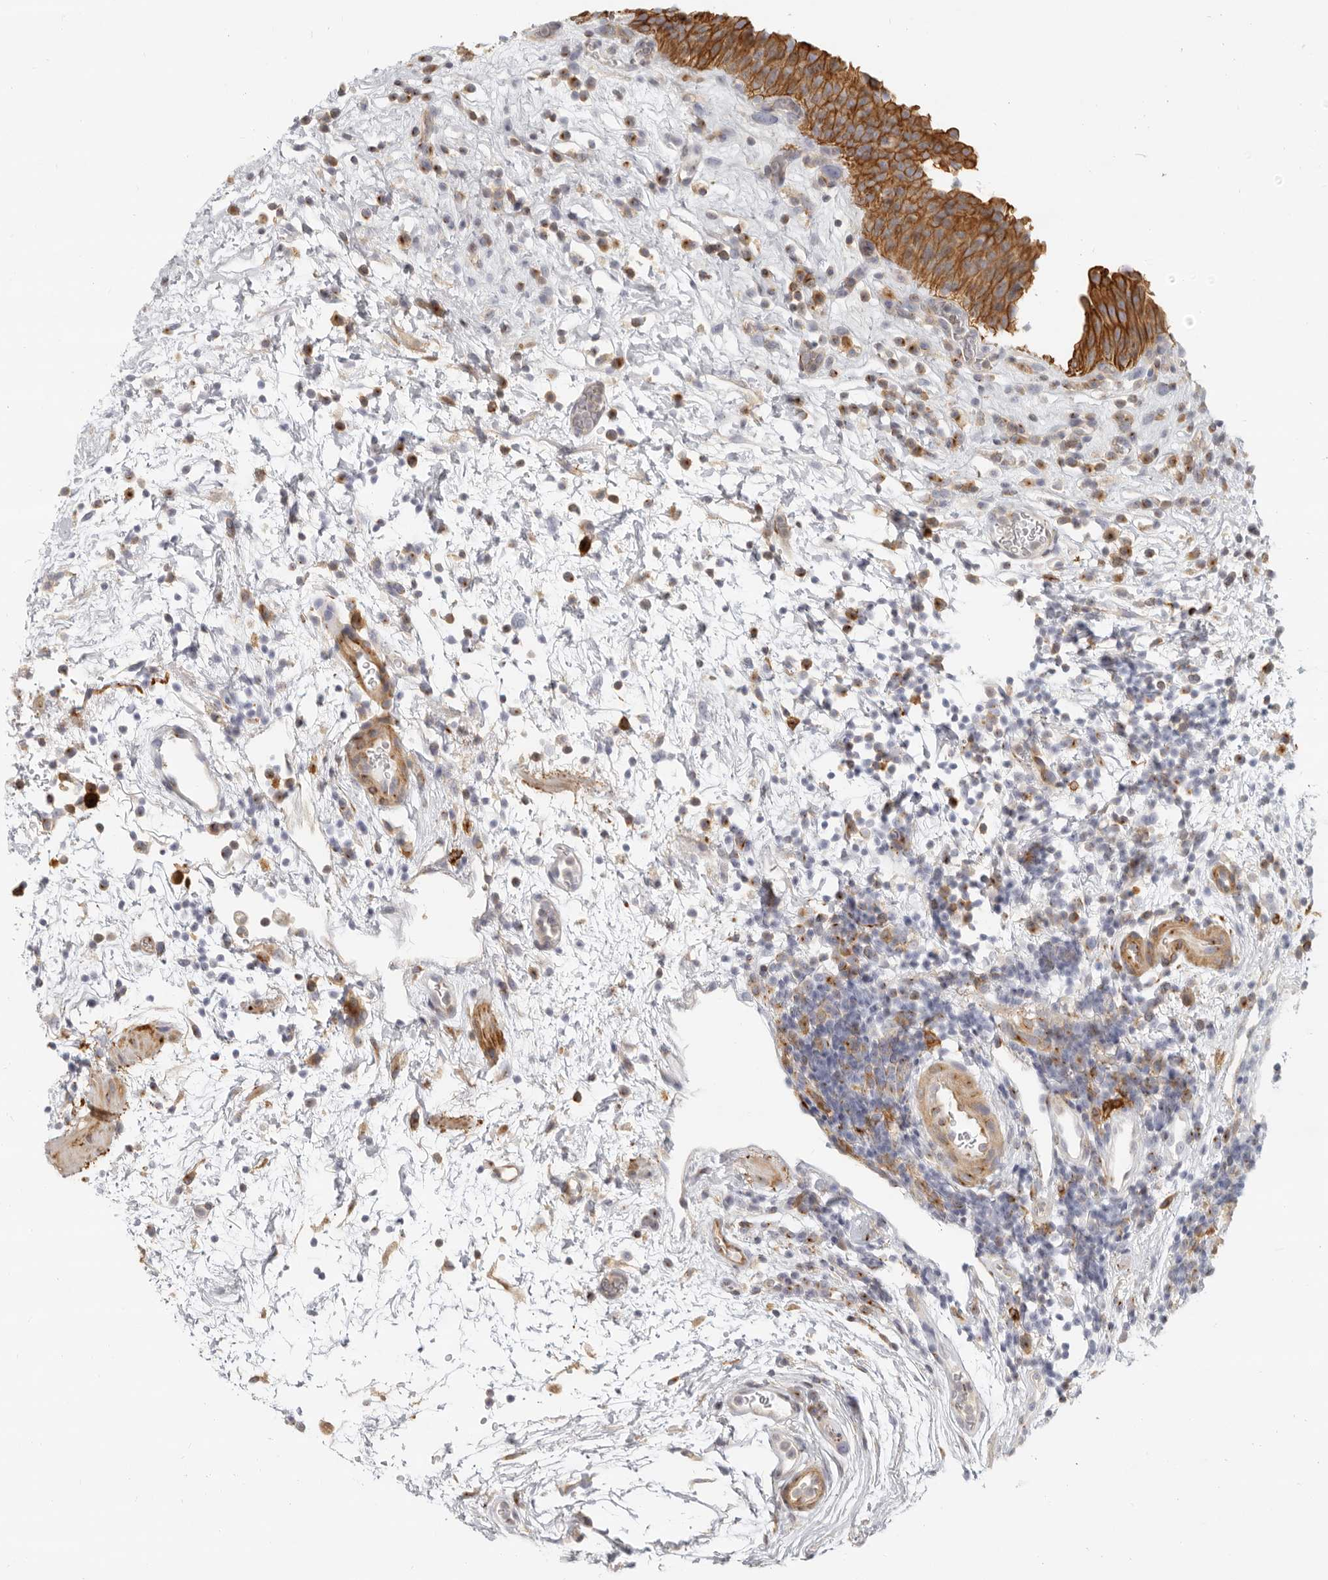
{"staining": {"intensity": "moderate", "quantity": ">75%", "location": "cytoplasmic/membranous"}, "tissue": "urinary bladder", "cell_type": "Urothelial cells", "image_type": "normal", "snomed": [{"axis": "morphology", "description": "Normal tissue, NOS"}, {"axis": "morphology", "description": "Inflammation, NOS"}, {"axis": "topography", "description": "Urinary bladder"}], "caption": "High-power microscopy captured an IHC micrograph of unremarkable urinary bladder, revealing moderate cytoplasmic/membranous staining in approximately >75% of urothelial cells.", "gene": "NIBAN1", "patient": {"sex": "female", "age": 75}}